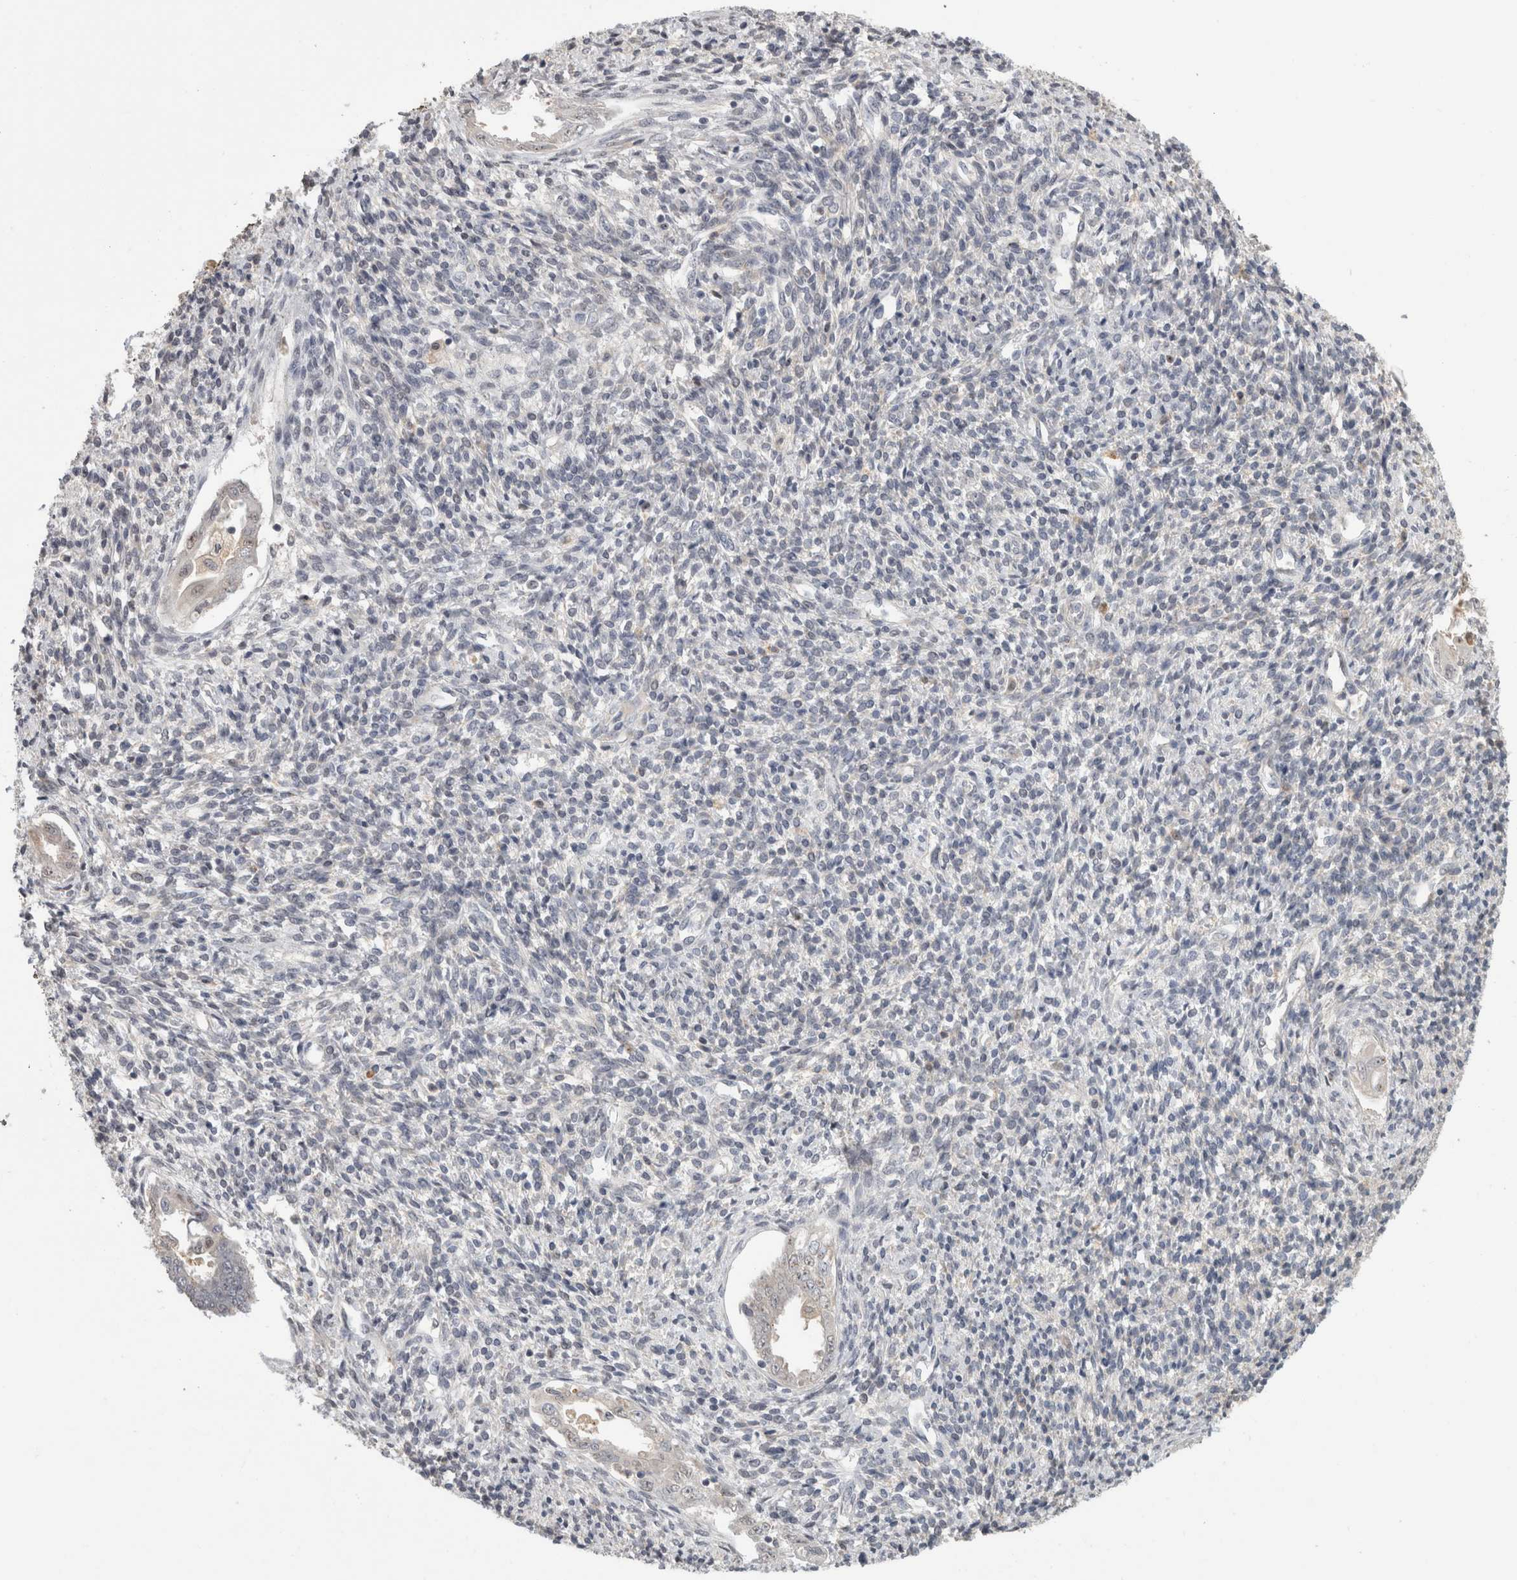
{"staining": {"intensity": "negative", "quantity": "none", "location": "none"}, "tissue": "endometrium", "cell_type": "Cells in endometrial stroma", "image_type": "normal", "snomed": [{"axis": "morphology", "description": "Normal tissue, NOS"}, {"axis": "topography", "description": "Endometrium"}], "caption": "A high-resolution micrograph shows immunohistochemistry (IHC) staining of normal endometrium, which reveals no significant expression in cells in endometrial stroma. The staining is performed using DAB brown chromogen with nuclei counter-stained in using hematoxylin.", "gene": "PIGP", "patient": {"sex": "female", "age": 66}}